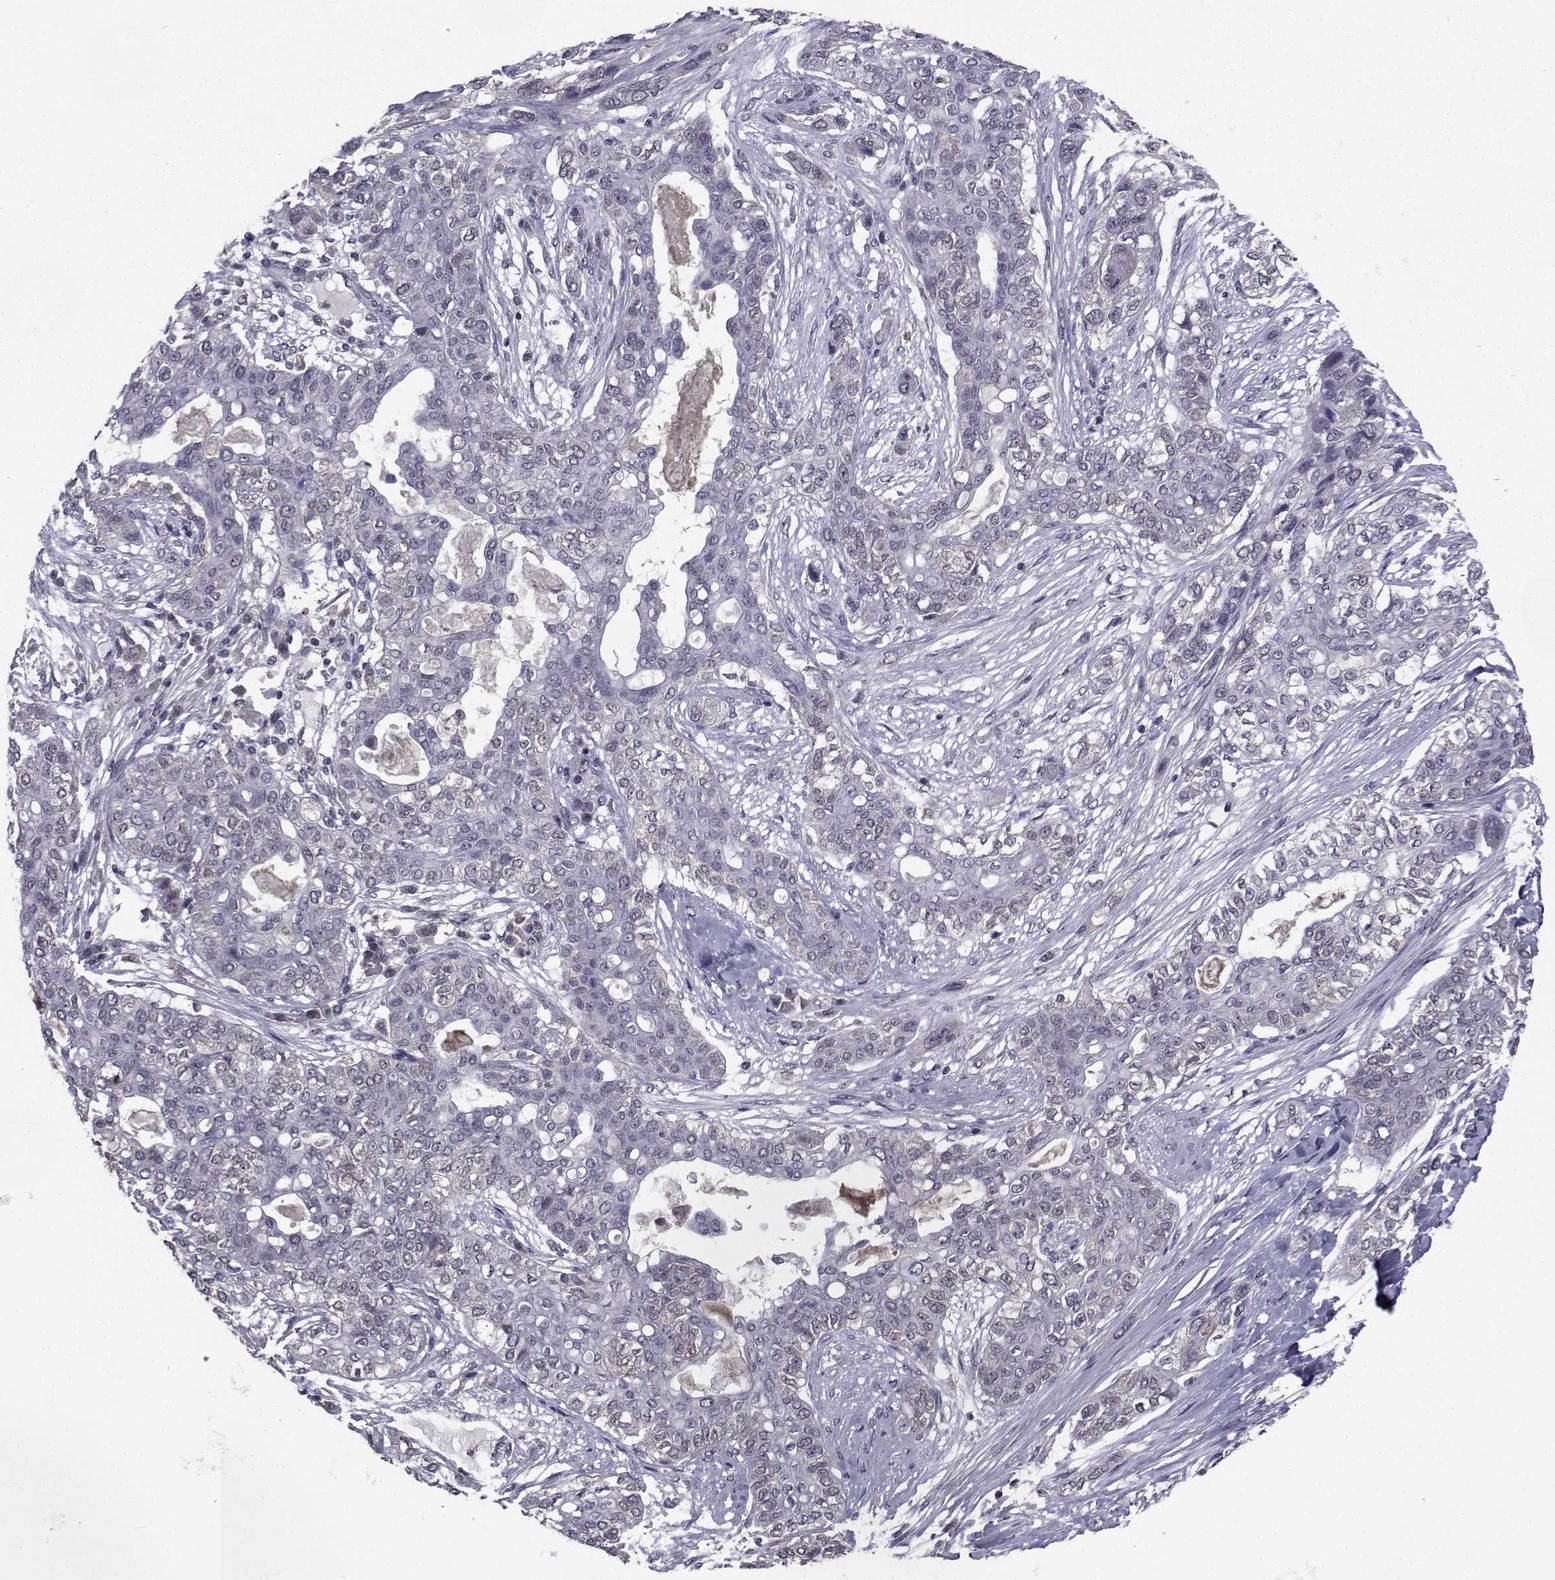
{"staining": {"intensity": "negative", "quantity": "none", "location": "none"}, "tissue": "lung cancer", "cell_type": "Tumor cells", "image_type": "cancer", "snomed": [{"axis": "morphology", "description": "Squamous cell carcinoma, NOS"}, {"axis": "topography", "description": "Lung"}], "caption": "Protein analysis of lung cancer (squamous cell carcinoma) exhibits no significant positivity in tumor cells.", "gene": "CYP2S1", "patient": {"sex": "female", "age": 70}}